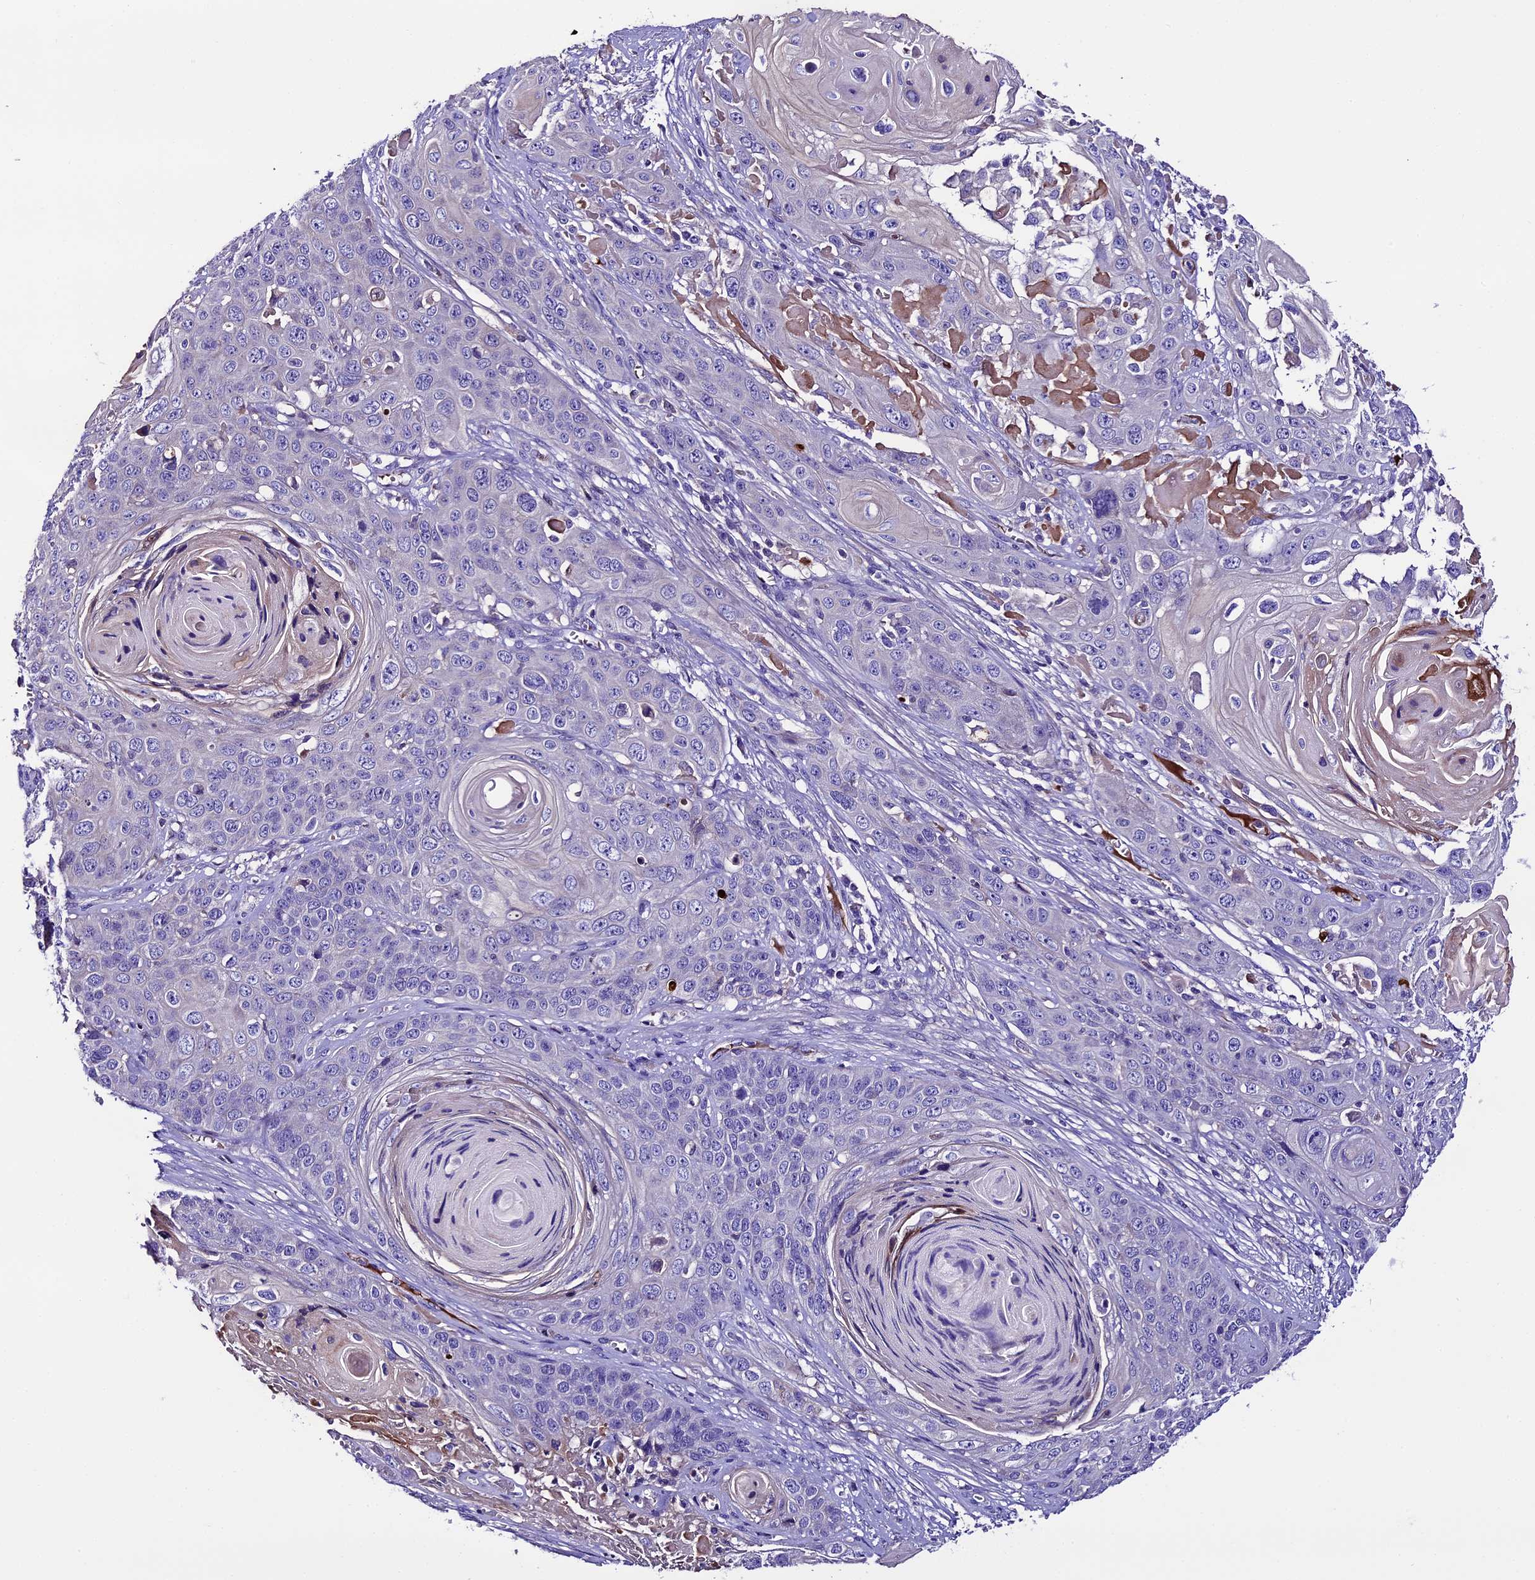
{"staining": {"intensity": "negative", "quantity": "none", "location": "none"}, "tissue": "skin cancer", "cell_type": "Tumor cells", "image_type": "cancer", "snomed": [{"axis": "morphology", "description": "Squamous cell carcinoma, NOS"}, {"axis": "topography", "description": "Skin"}], "caption": "This is a micrograph of IHC staining of skin cancer, which shows no staining in tumor cells. Nuclei are stained in blue.", "gene": "TCP11L2", "patient": {"sex": "male", "age": 55}}